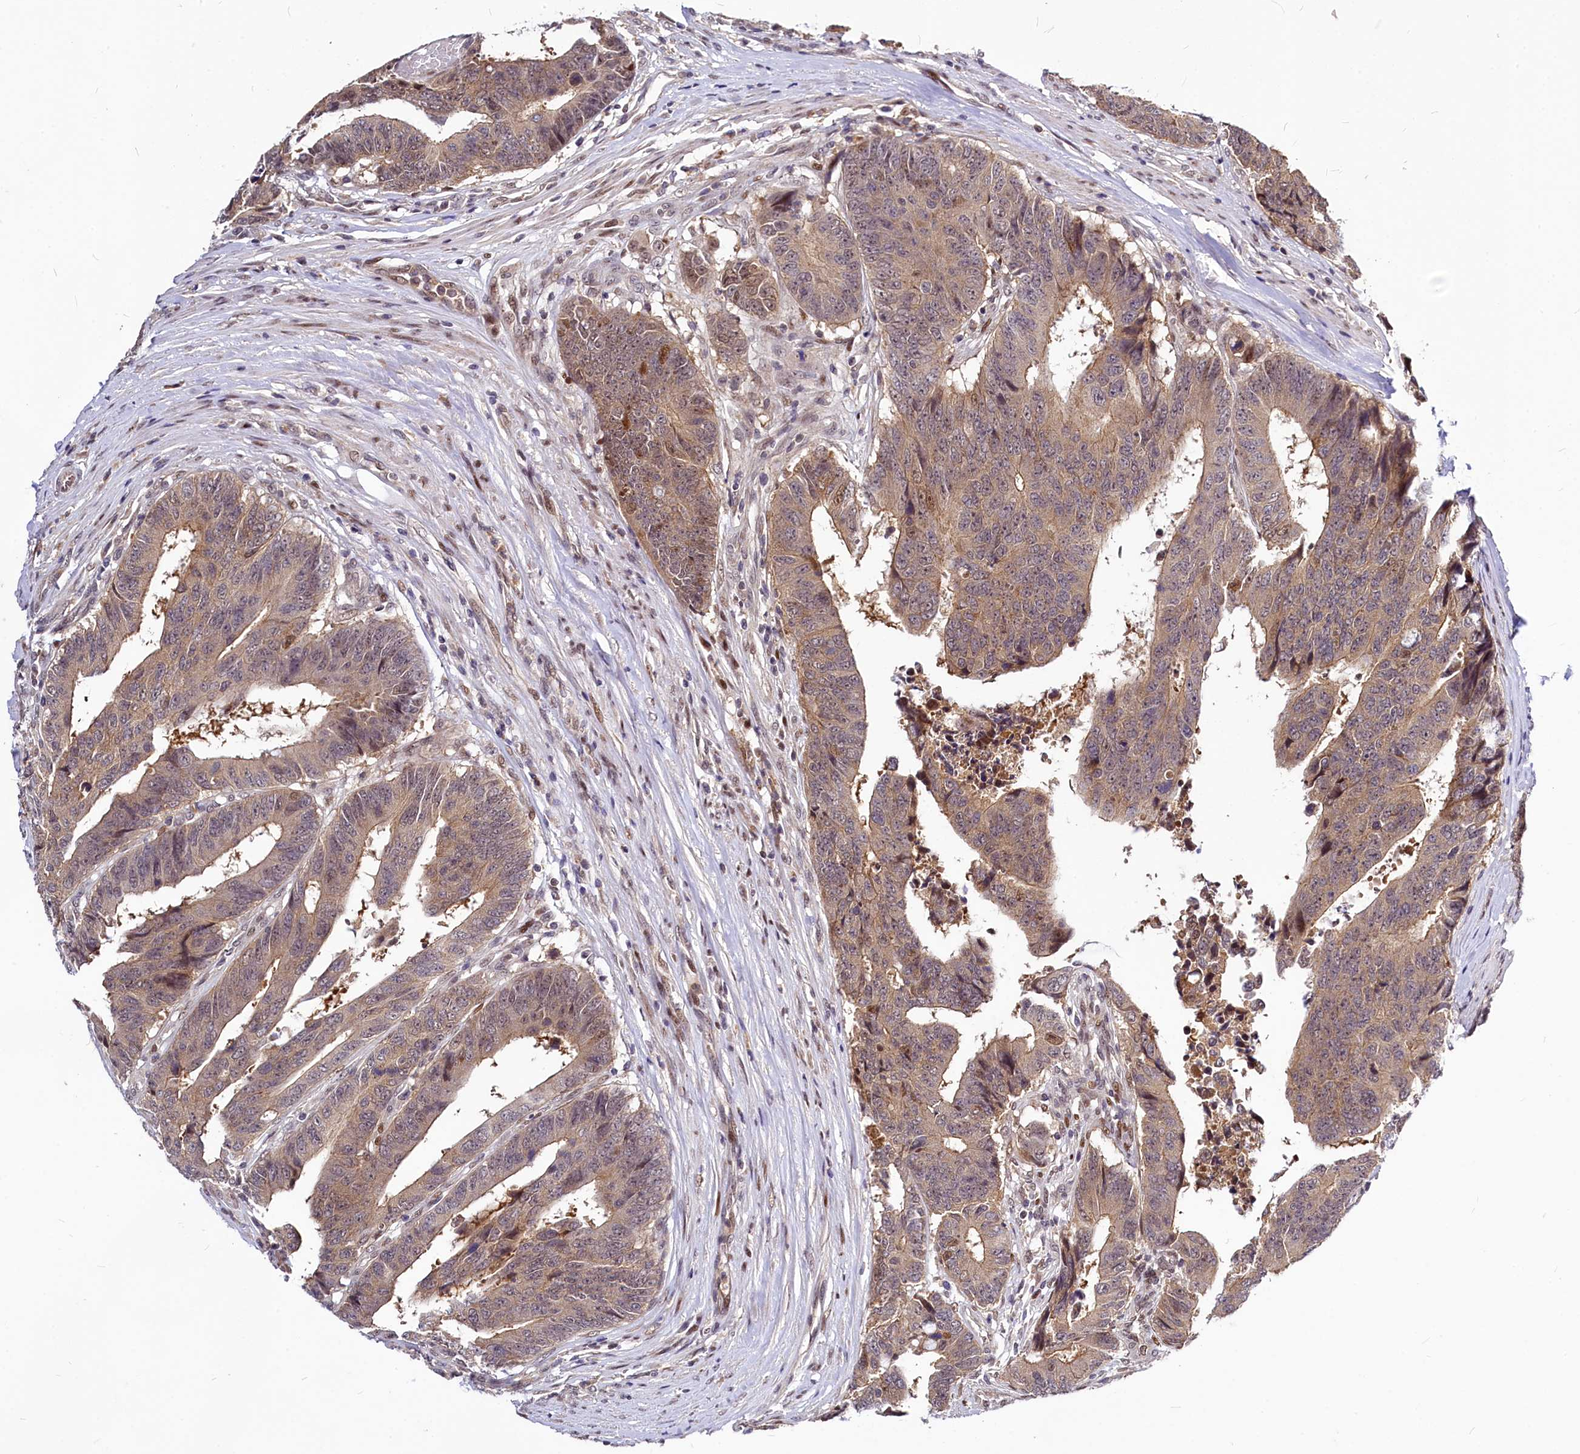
{"staining": {"intensity": "moderate", "quantity": ">75%", "location": "cytoplasmic/membranous,nuclear"}, "tissue": "colorectal cancer", "cell_type": "Tumor cells", "image_type": "cancer", "snomed": [{"axis": "morphology", "description": "Adenocarcinoma, NOS"}, {"axis": "topography", "description": "Rectum"}], "caption": "The photomicrograph demonstrates a brown stain indicating the presence of a protein in the cytoplasmic/membranous and nuclear of tumor cells in colorectal adenocarcinoma.", "gene": "MAML2", "patient": {"sex": "male", "age": 84}}